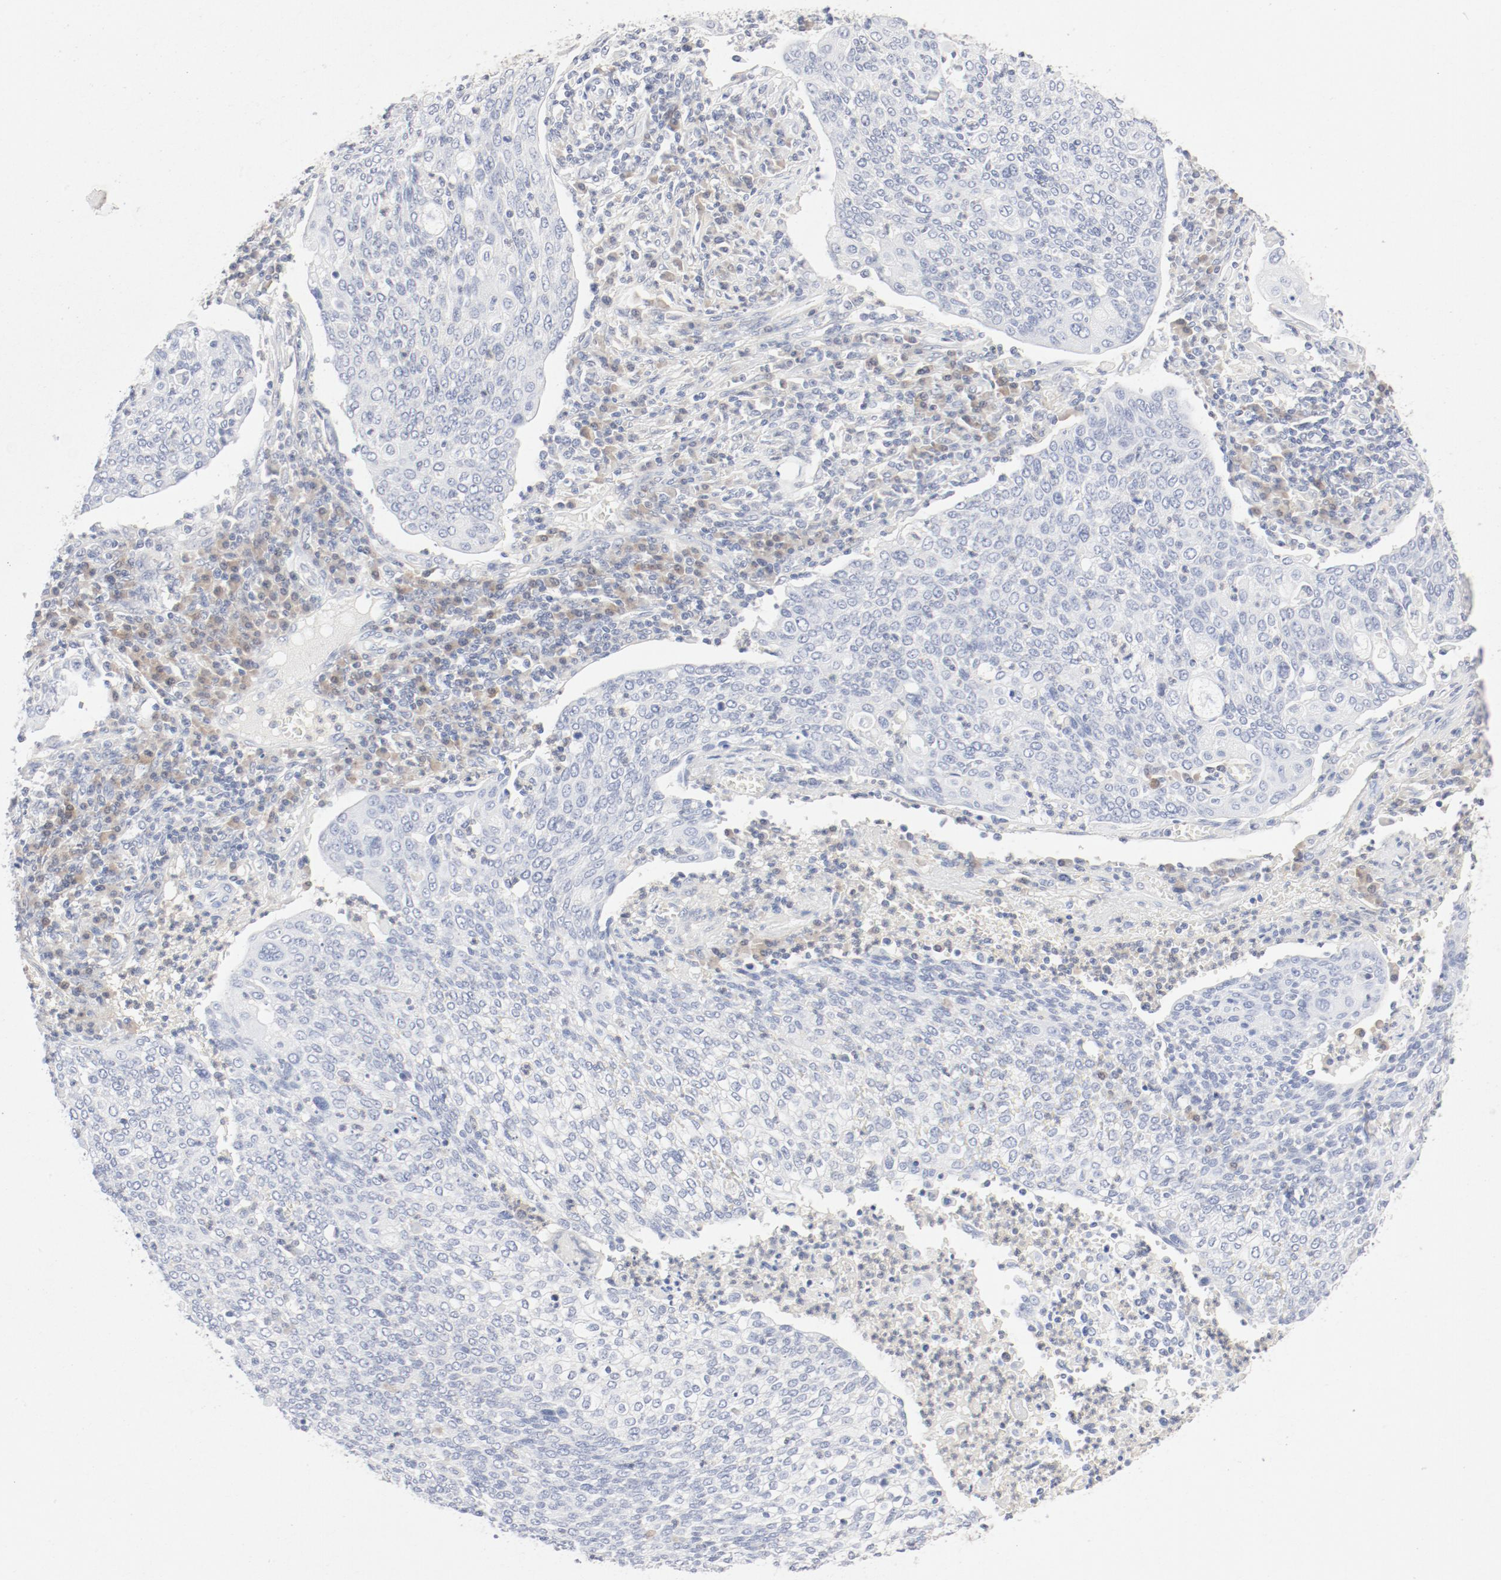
{"staining": {"intensity": "negative", "quantity": "none", "location": "none"}, "tissue": "cervical cancer", "cell_type": "Tumor cells", "image_type": "cancer", "snomed": [{"axis": "morphology", "description": "Squamous cell carcinoma, NOS"}, {"axis": "topography", "description": "Cervix"}], "caption": "Immunohistochemical staining of human cervical cancer reveals no significant expression in tumor cells.", "gene": "PGM1", "patient": {"sex": "female", "age": 40}}